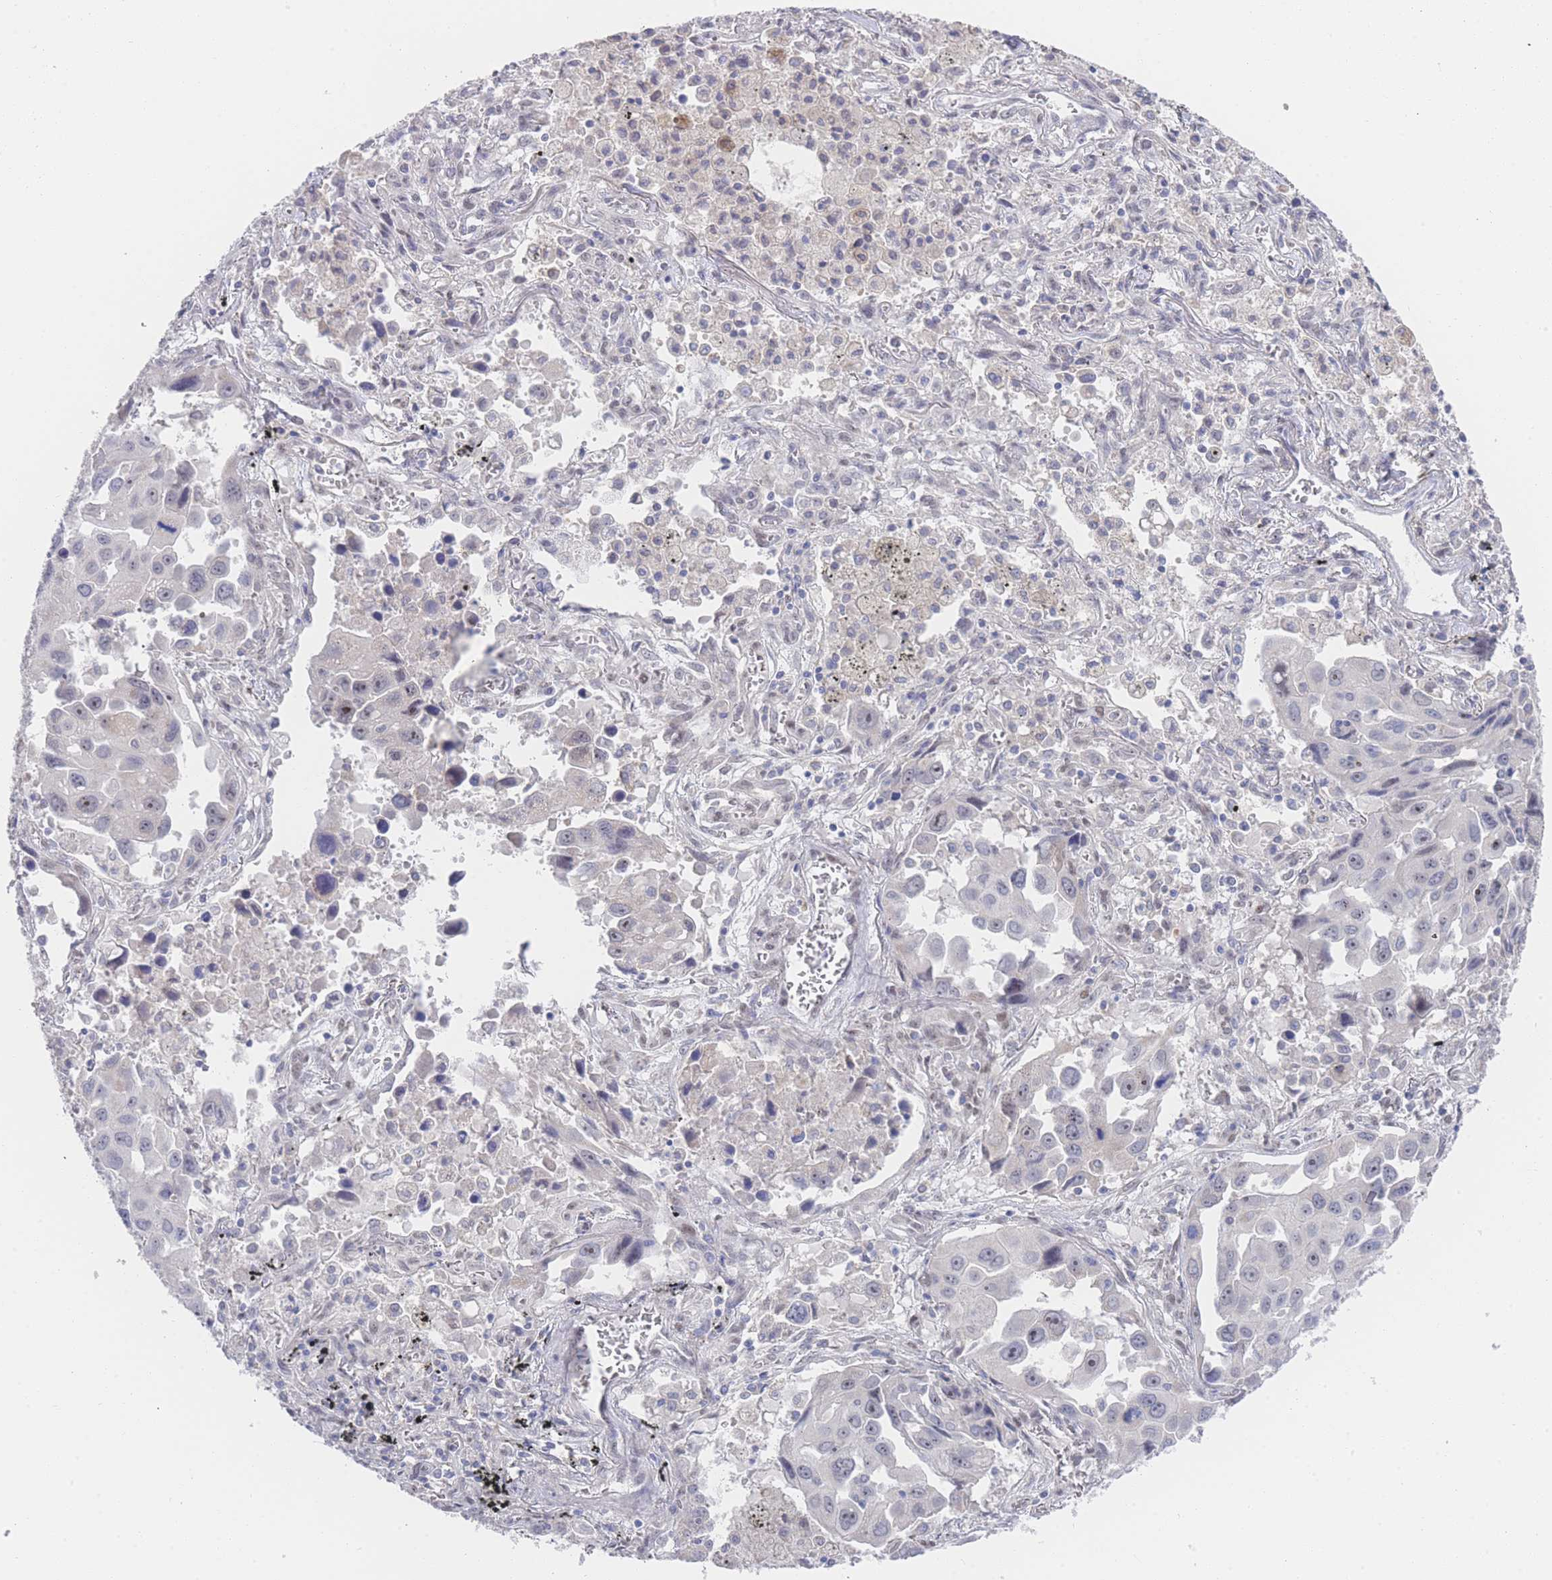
{"staining": {"intensity": "weak", "quantity": "25%-75%", "location": "nuclear"}, "tissue": "lung cancer", "cell_type": "Tumor cells", "image_type": "cancer", "snomed": [{"axis": "morphology", "description": "Adenocarcinoma, NOS"}, {"axis": "topography", "description": "Lung"}], "caption": "Immunohistochemistry (IHC) of adenocarcinoma (lung) reveals low levels of weak nuclear positivity in about 25%-75% of tumor cells. (DAB IHC with brightfield microscopy, high magnification).", "gene": "ZNF142", "patient": {"sex": "male", "age": 66}}